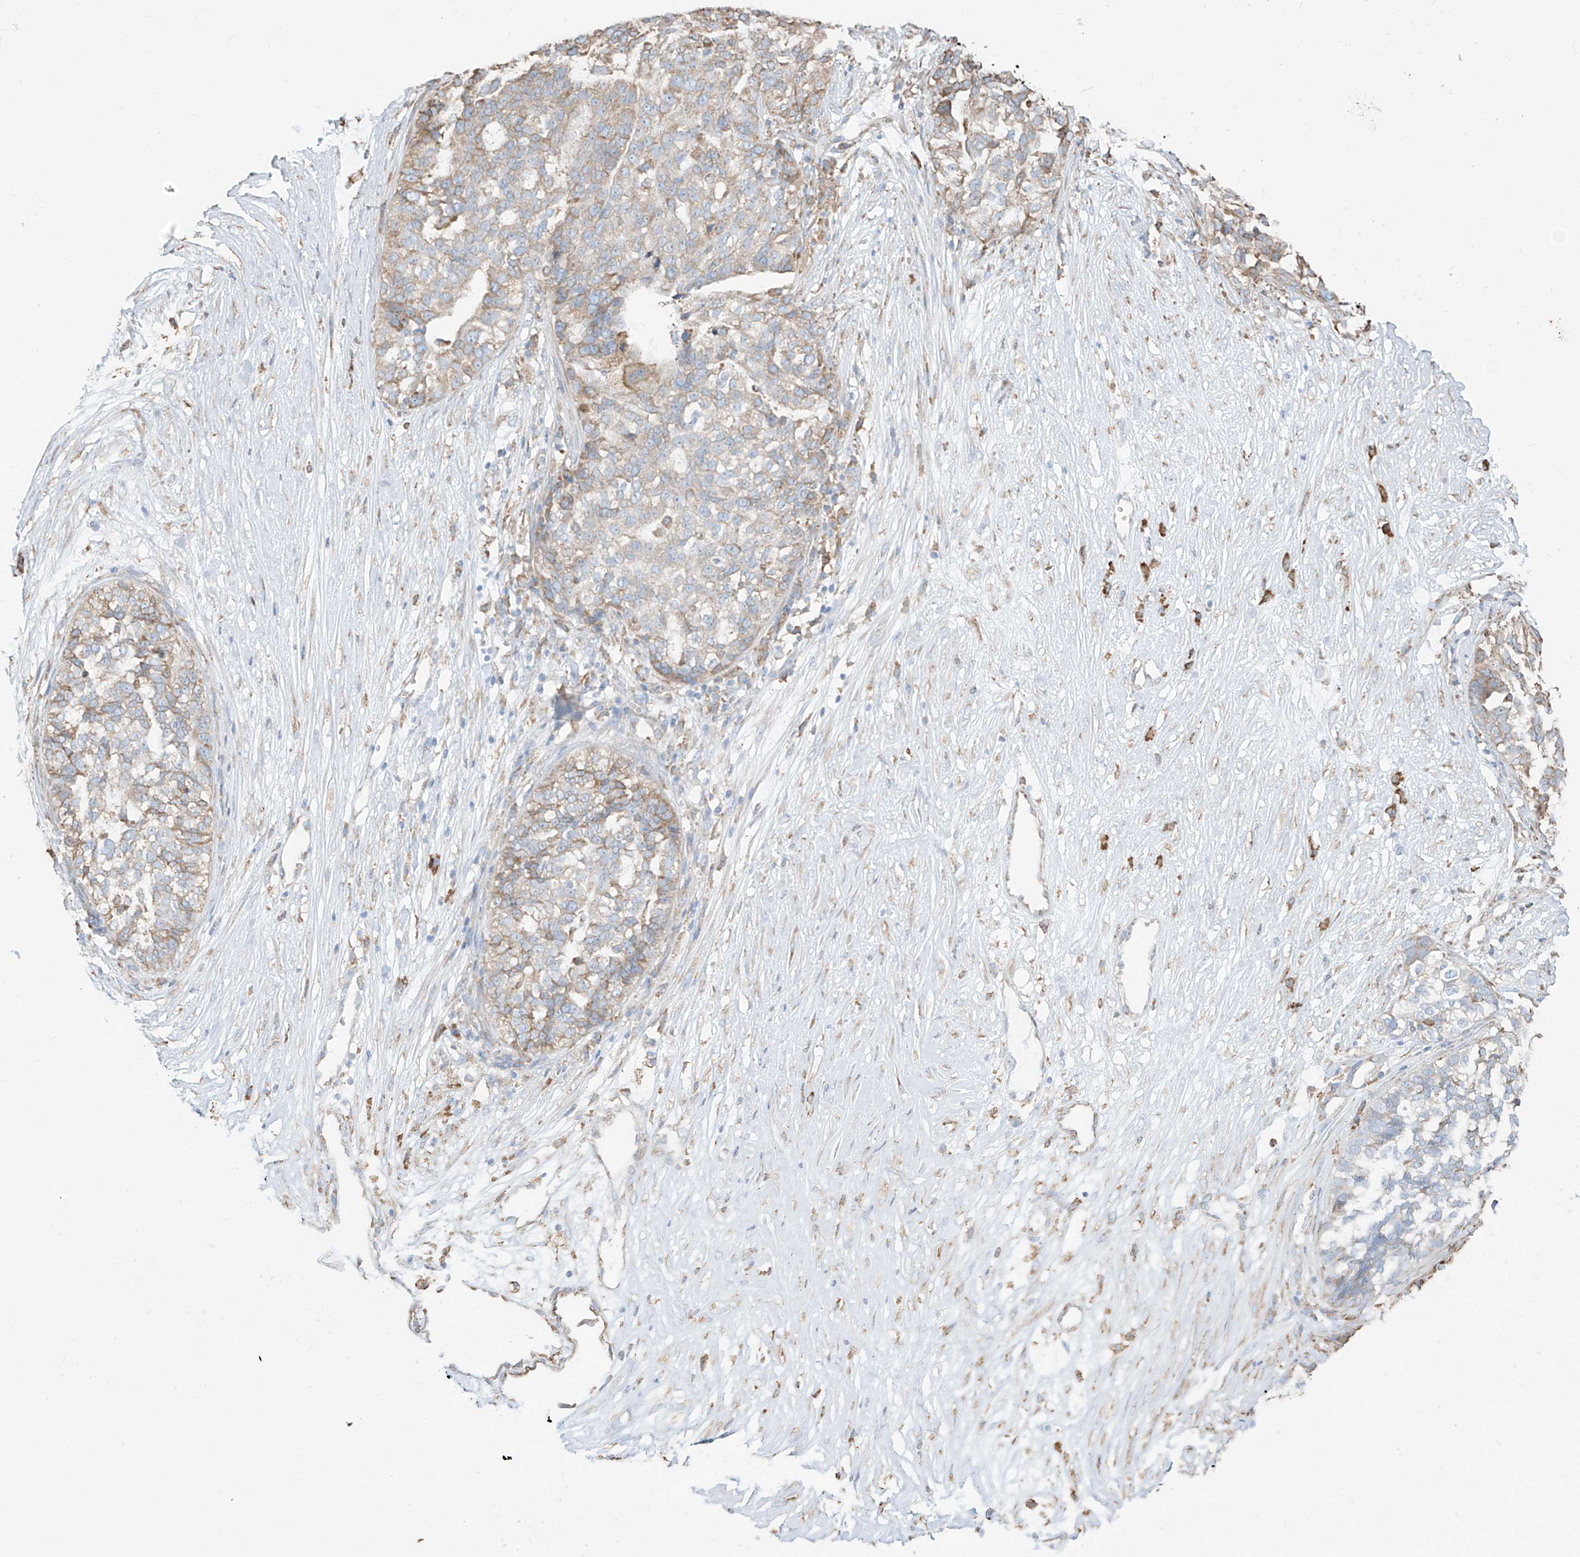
{"staining": {"intensity": "weak", "quantity": "25%-75%", "location": "cytoplasmic/membranous"}, "tissue": "ovarian cancer", "cell_type": "Tumor cells", "image_type": "cancer", "snomed": [{"axis": "morphology", "description": "Cystadenocarcinoma, serous, NOS"}, {"axis": "topography", "description": "Ovary"}], "caption": "Brown immunohistochemical staining in ovarian cancer exhibits weak cytoplasmic/membranous expression in approximately 25%-75% of tumor cells. The protein is shown in brown color, while the nuclei are stained blue.", "gene": "PDIA6", "patient": {"sex": "female", "age": 59}}